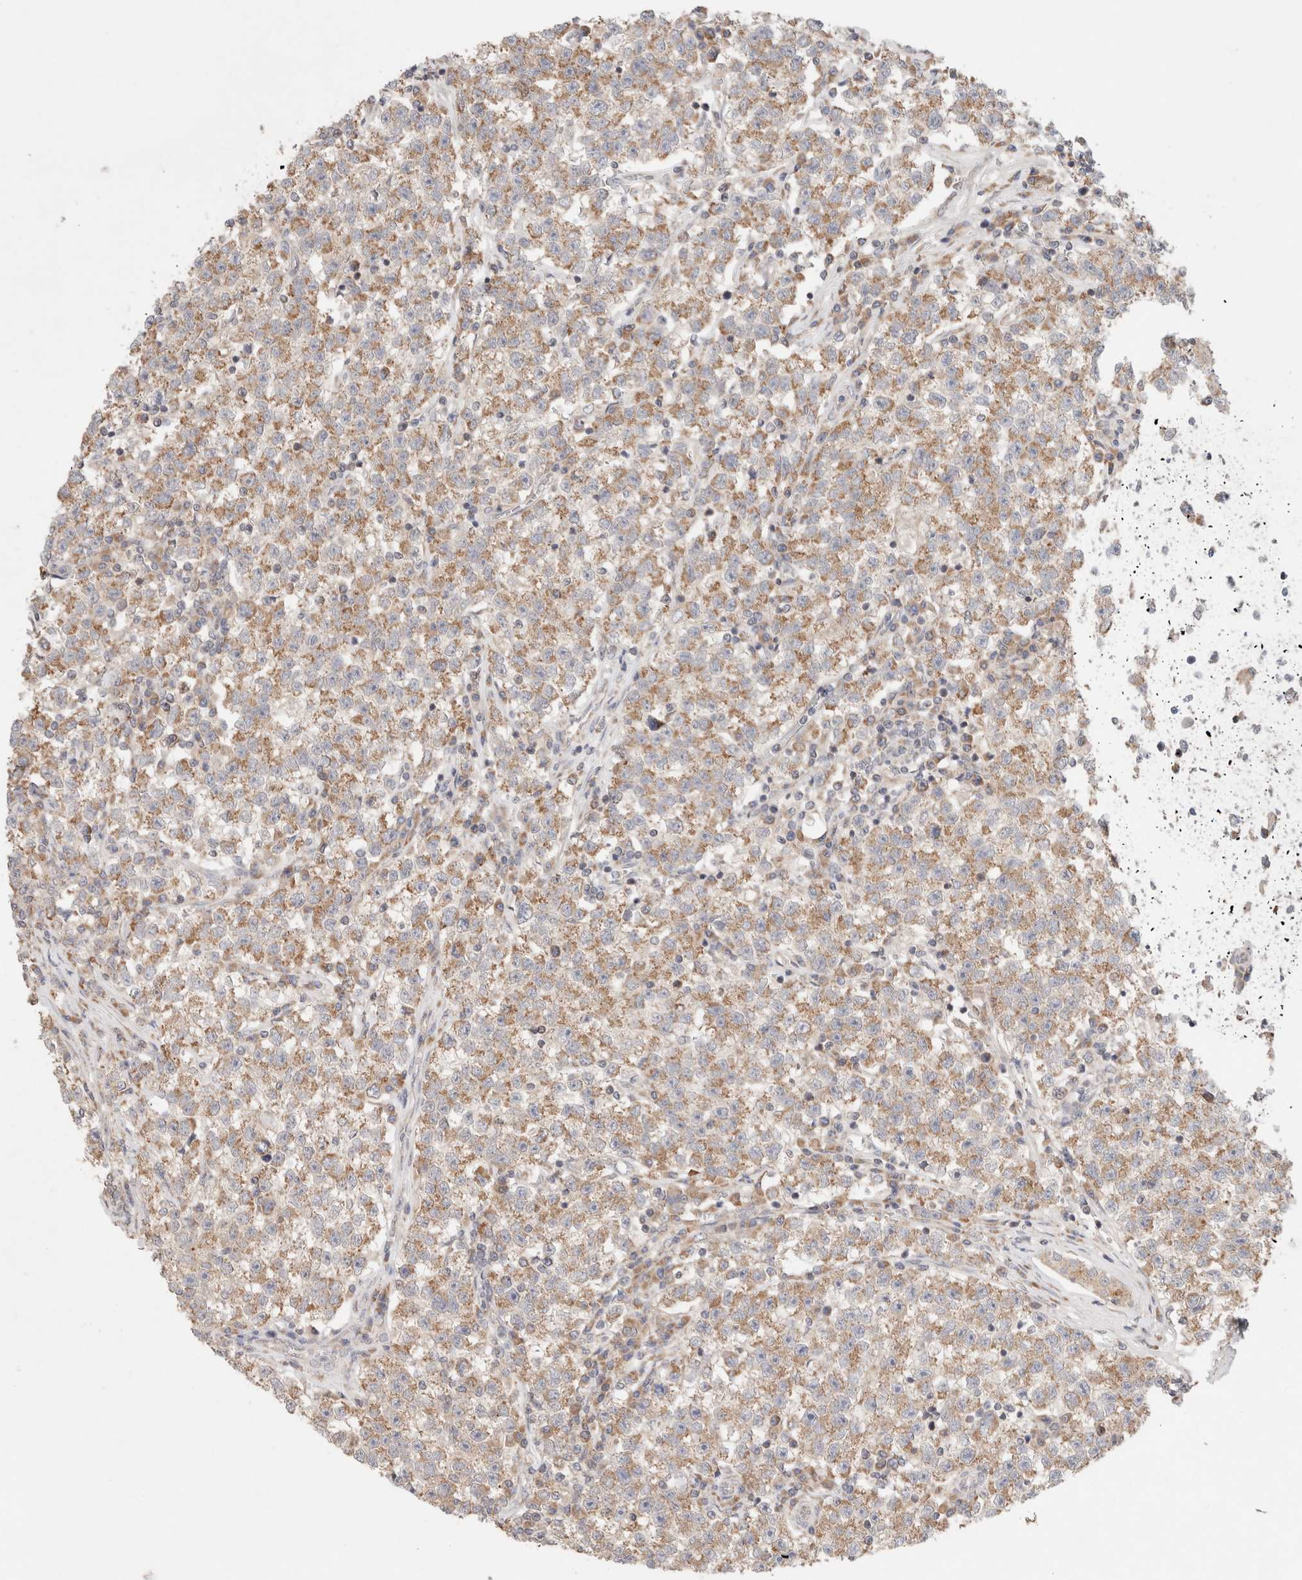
{"staining": {"intensity": "moderate", "quantity": ">75%", "location": "cytoplasmic/membranous"}, "tissue": "testis cancer", "cell_type": "Tumor cells", "image_type": "cancer", "snomed": [{"axis": "morphology", "description": "Seminoma, NOS"}, {"axis": "topography", "description": "Testis"}], "caption": "Immunohistochemical staining of testis seminoma displays moderate cytoplasmic/membranous protein staining in approximately >75% of tumor cells.", "gene": "ERI3", "patient": {"sex": "male", "age": 22}}